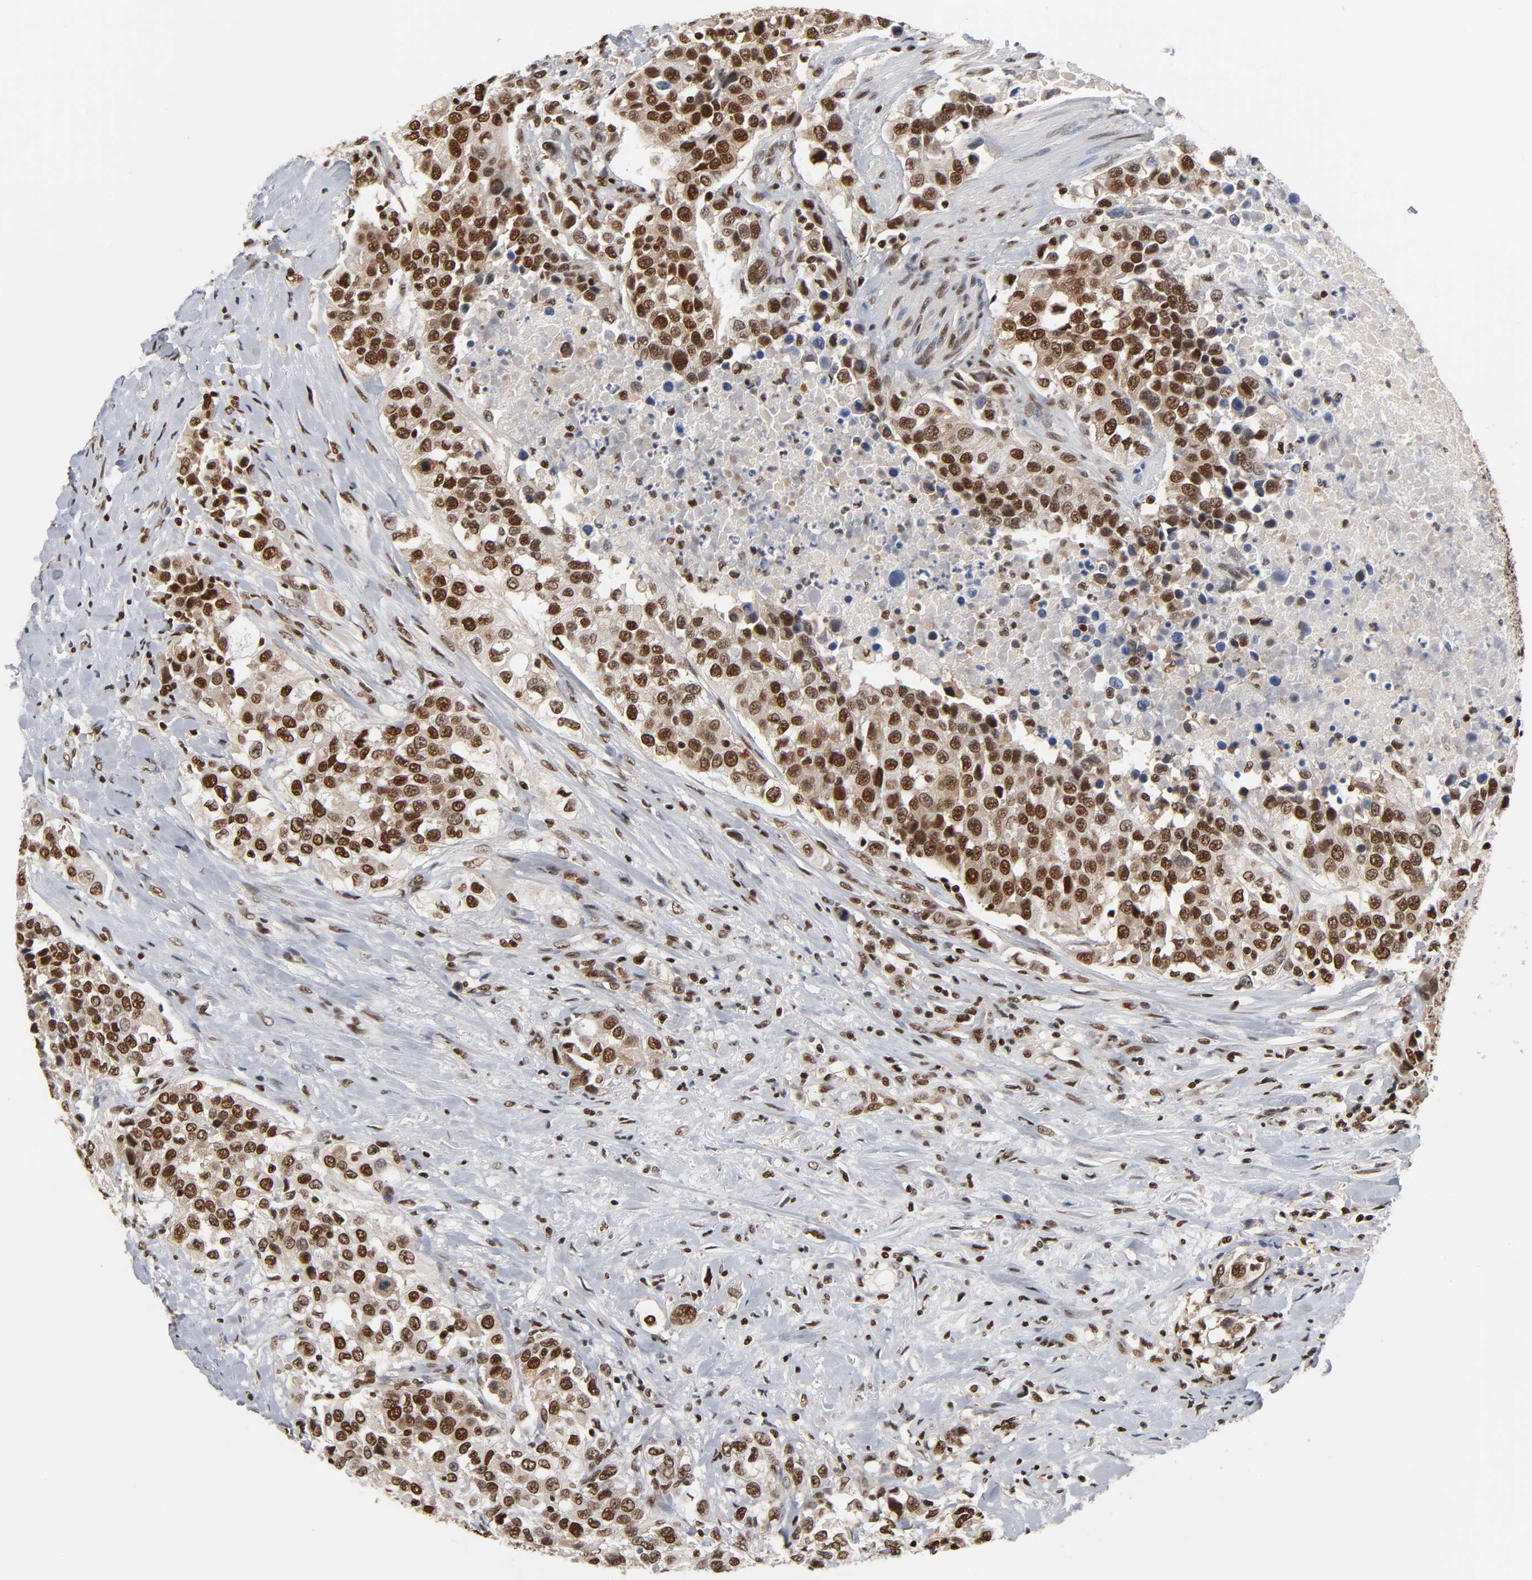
{"staining": {"intensity": "strong", "quantity": ">75%", "location": "nuclear"}, "tissue": "urothelial cancer", "cell_type": "Tumor cells", "image_type": "cancer", "snomed": [{"axis": "morphology", "description": "Urothelial carcinoma, High grade"}, {"axis": "topography", "description": "Urinary bladder"}], "caption": "IHC of urothelial cancer shows high levels of strong nuclear expression in approximately >75% of tumor cells. (IHC, brightfield microscopy, high magnification).", "gene": "ILKAP", "patient": {"sex": "female", "age": 80}}